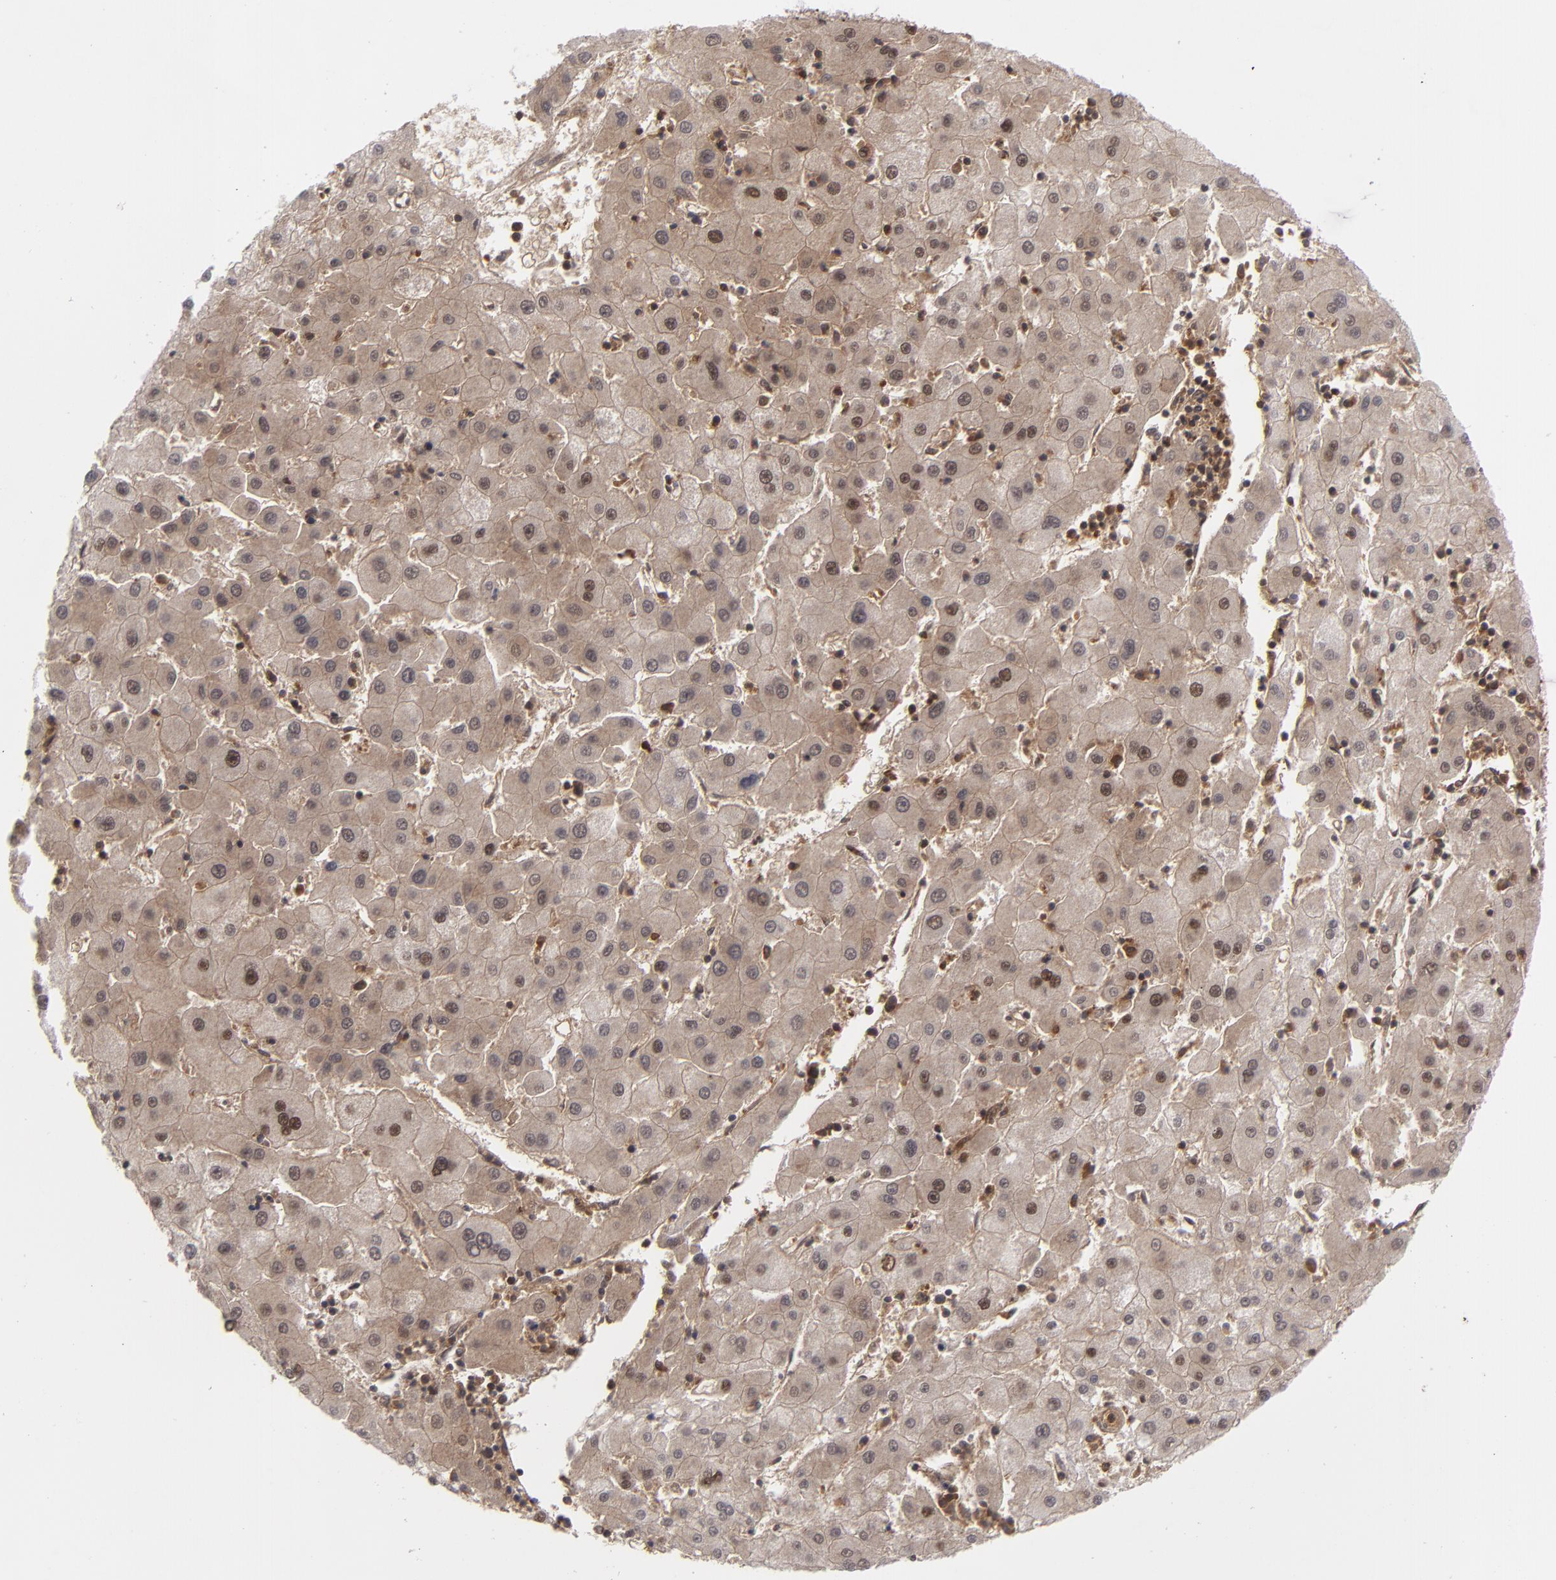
{"staining": {"intensity": "weak", "quantity": ">75%", "location": "cytoplasmic/membranous,nuclear"}, "tissue": "liver cancer", "cell_type": "Tumor cells", "image_type": "cancer", "snomed": [{"axis": "morphology", "description": "Carcinoma, Hepatocellular, NOS"}, {"axis": "topography", "description": "Liver"}], "caption": "IHC micrograph of hepatocellular carcinoma (liver) stained for a protein (brown), which exhibits low levels of weak cytoplasmic/membranous and nuclear expression in about >75% of tumor cells.", "gene": "GSR", "patient": {"sex": "male", "age": 72}}